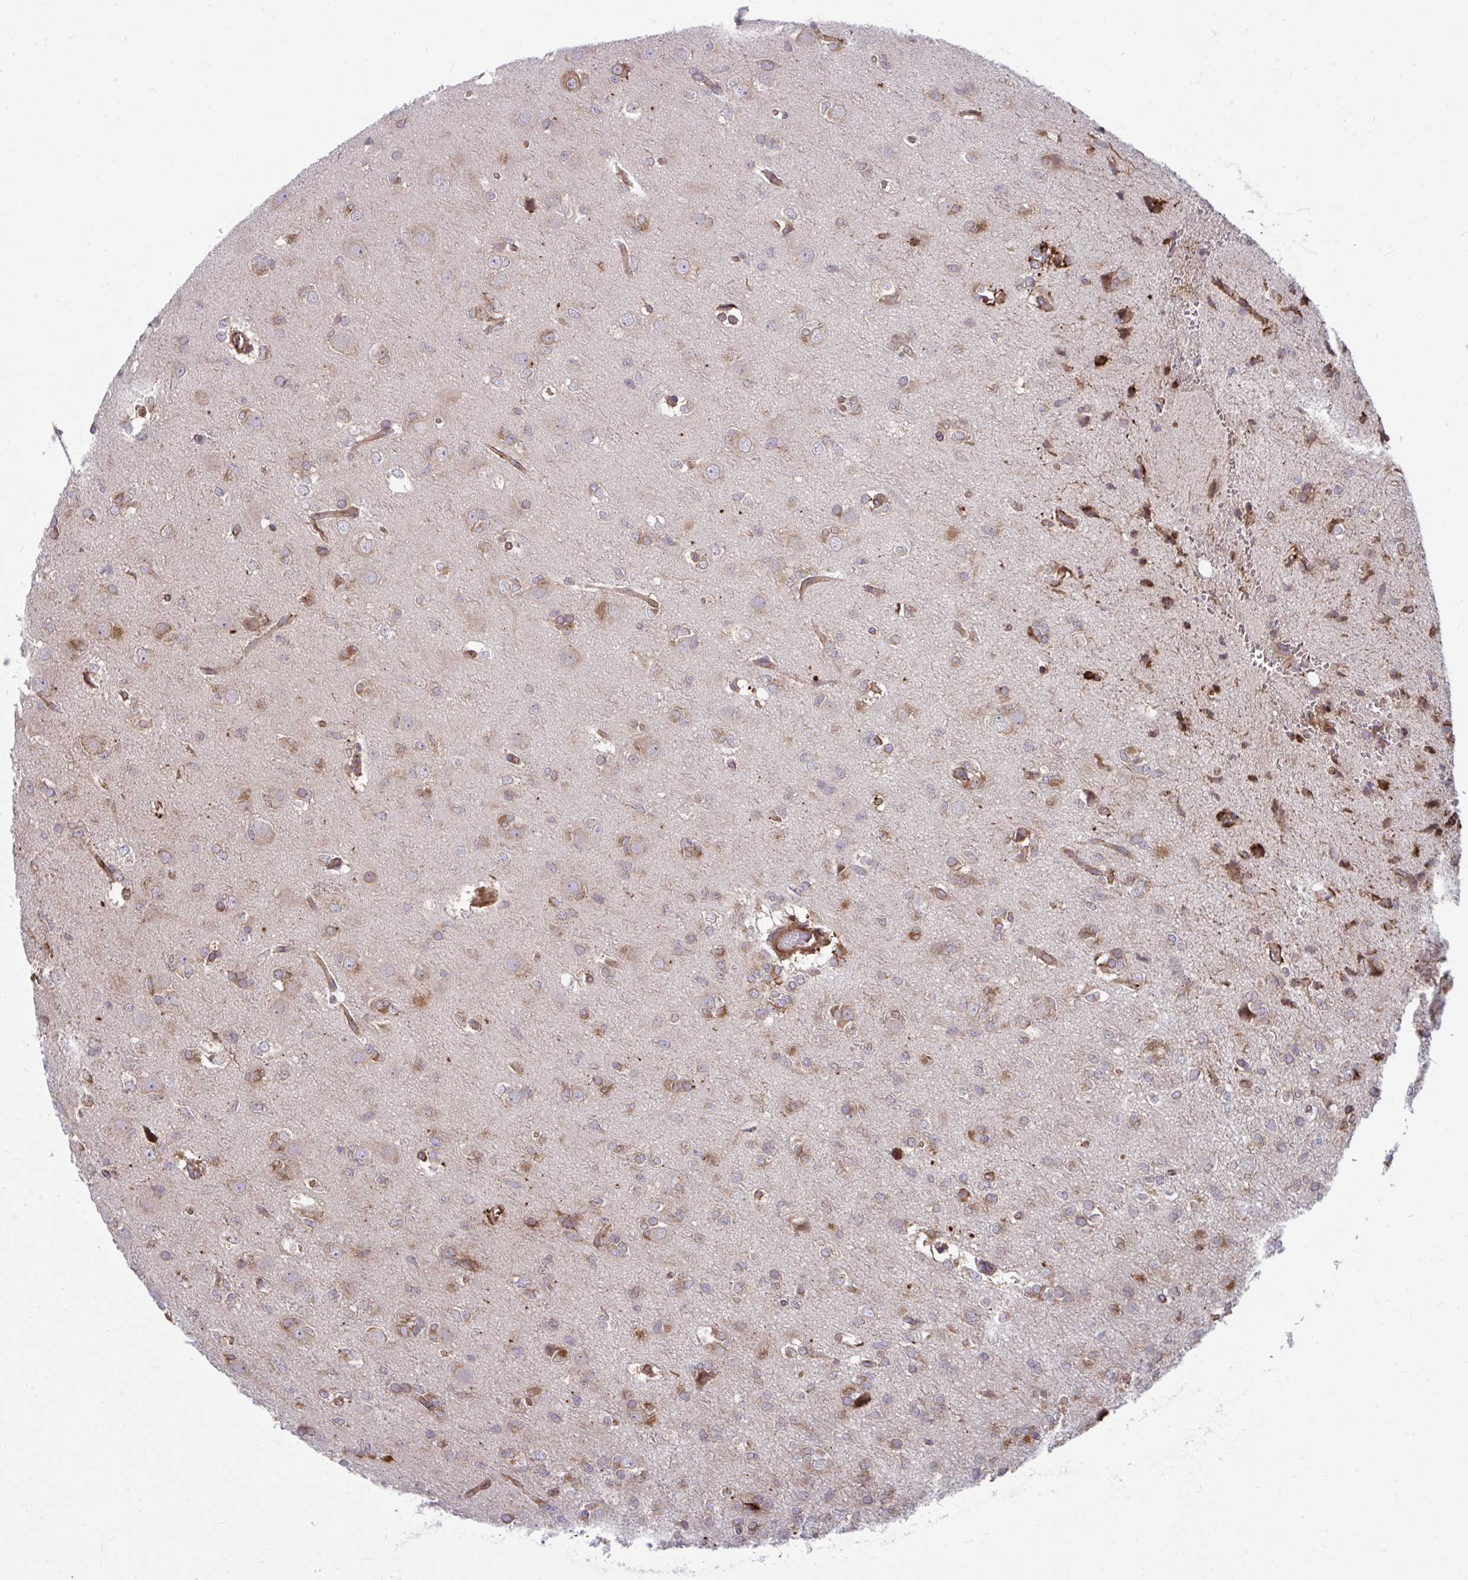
{"staining": {"intensity": "weak", "quantity": "<25%", "location": "cytoplasmic/membranous"}, "tissue": "glioma", "cell_type": "Tumor cells", "image_type": "cancer", "snomed": [{"axis": "morphology", "description": "Glioma, malignant, Low grade"}, {"axis": "topography", "description": "Brain"}], "caption": "Tumor cells are negative for protein expression in human malignant low-grade glioma. The staining is performed using DAB brown chromogen with nuclei counter-stained in using hematoxylin.", "gene": "STIM2", "patient": {"sex": "female", "age": 33}}